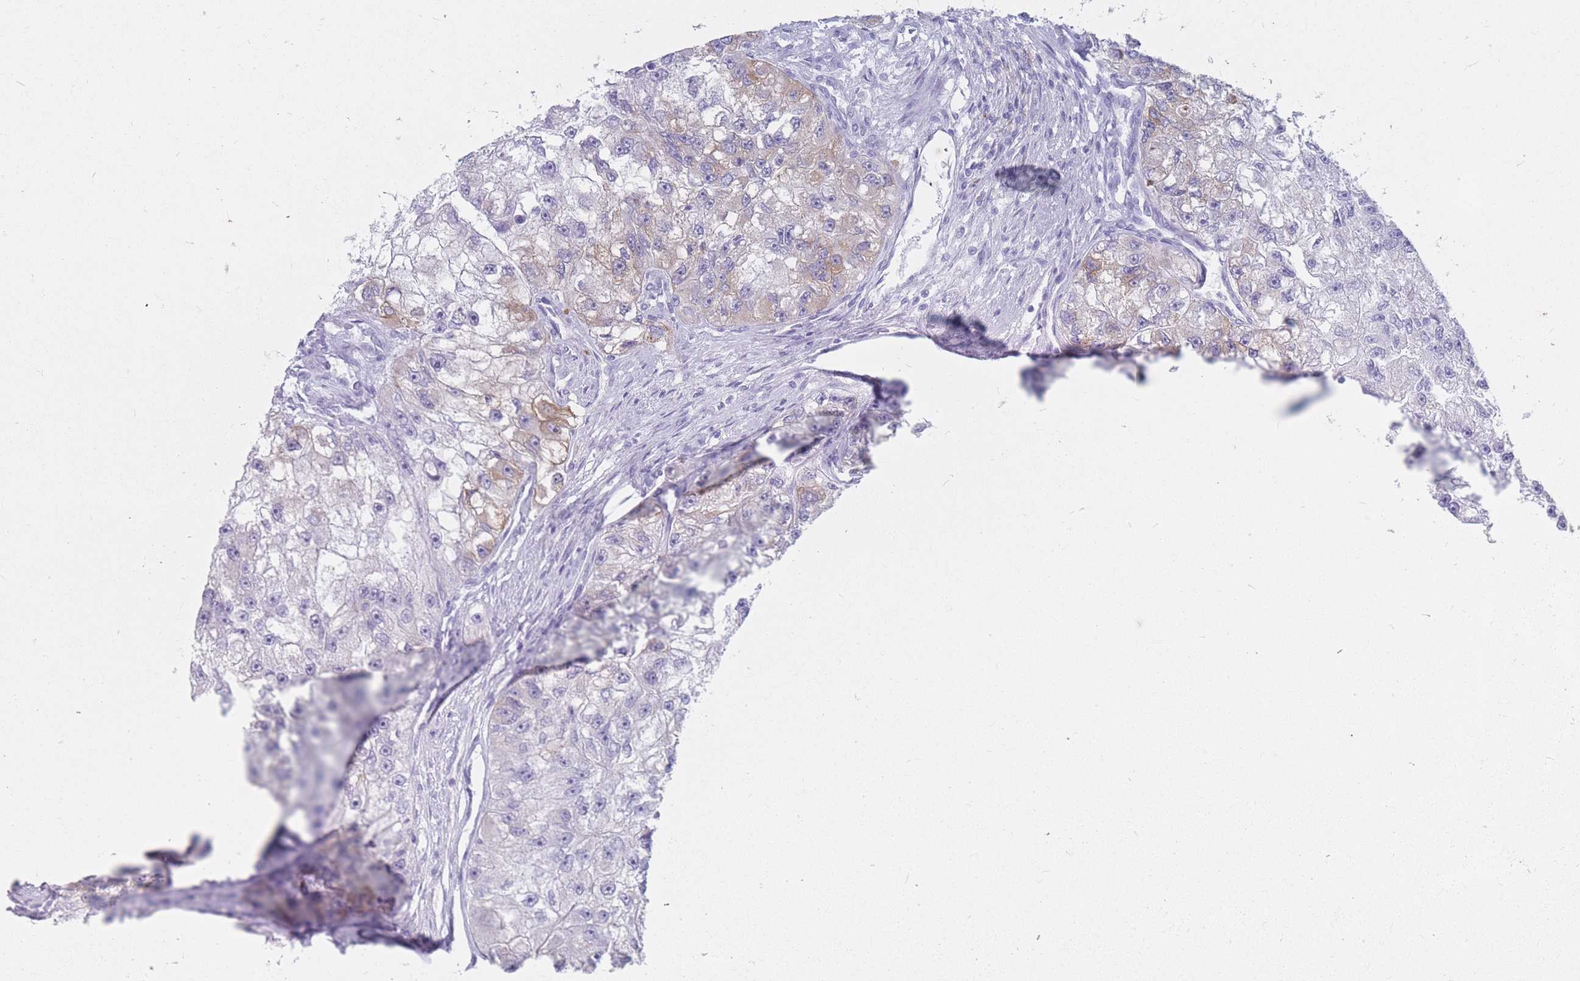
{"staining": {"intensity": "weak", "quantity": "<25%", "location": "cytoplasmic/membranous"}, "tissue": "renal cancer", "cell_type": "Tumor cells", "image_type": "cancer", "snomed": [{"axis": "morphology", "description": "Adenocarcinoma, NOS"}, {"axis": "topography", "description": "Kidney"}], "caption": "Immunohistochemistry histopathology image of neoplastic tissue: adenocarcinoma (renal) stained with DAB displays no significant protein positivity in tumor cells.", "gene": "ST3GAL5", "patient": {"sex": "male", "age": 63}}